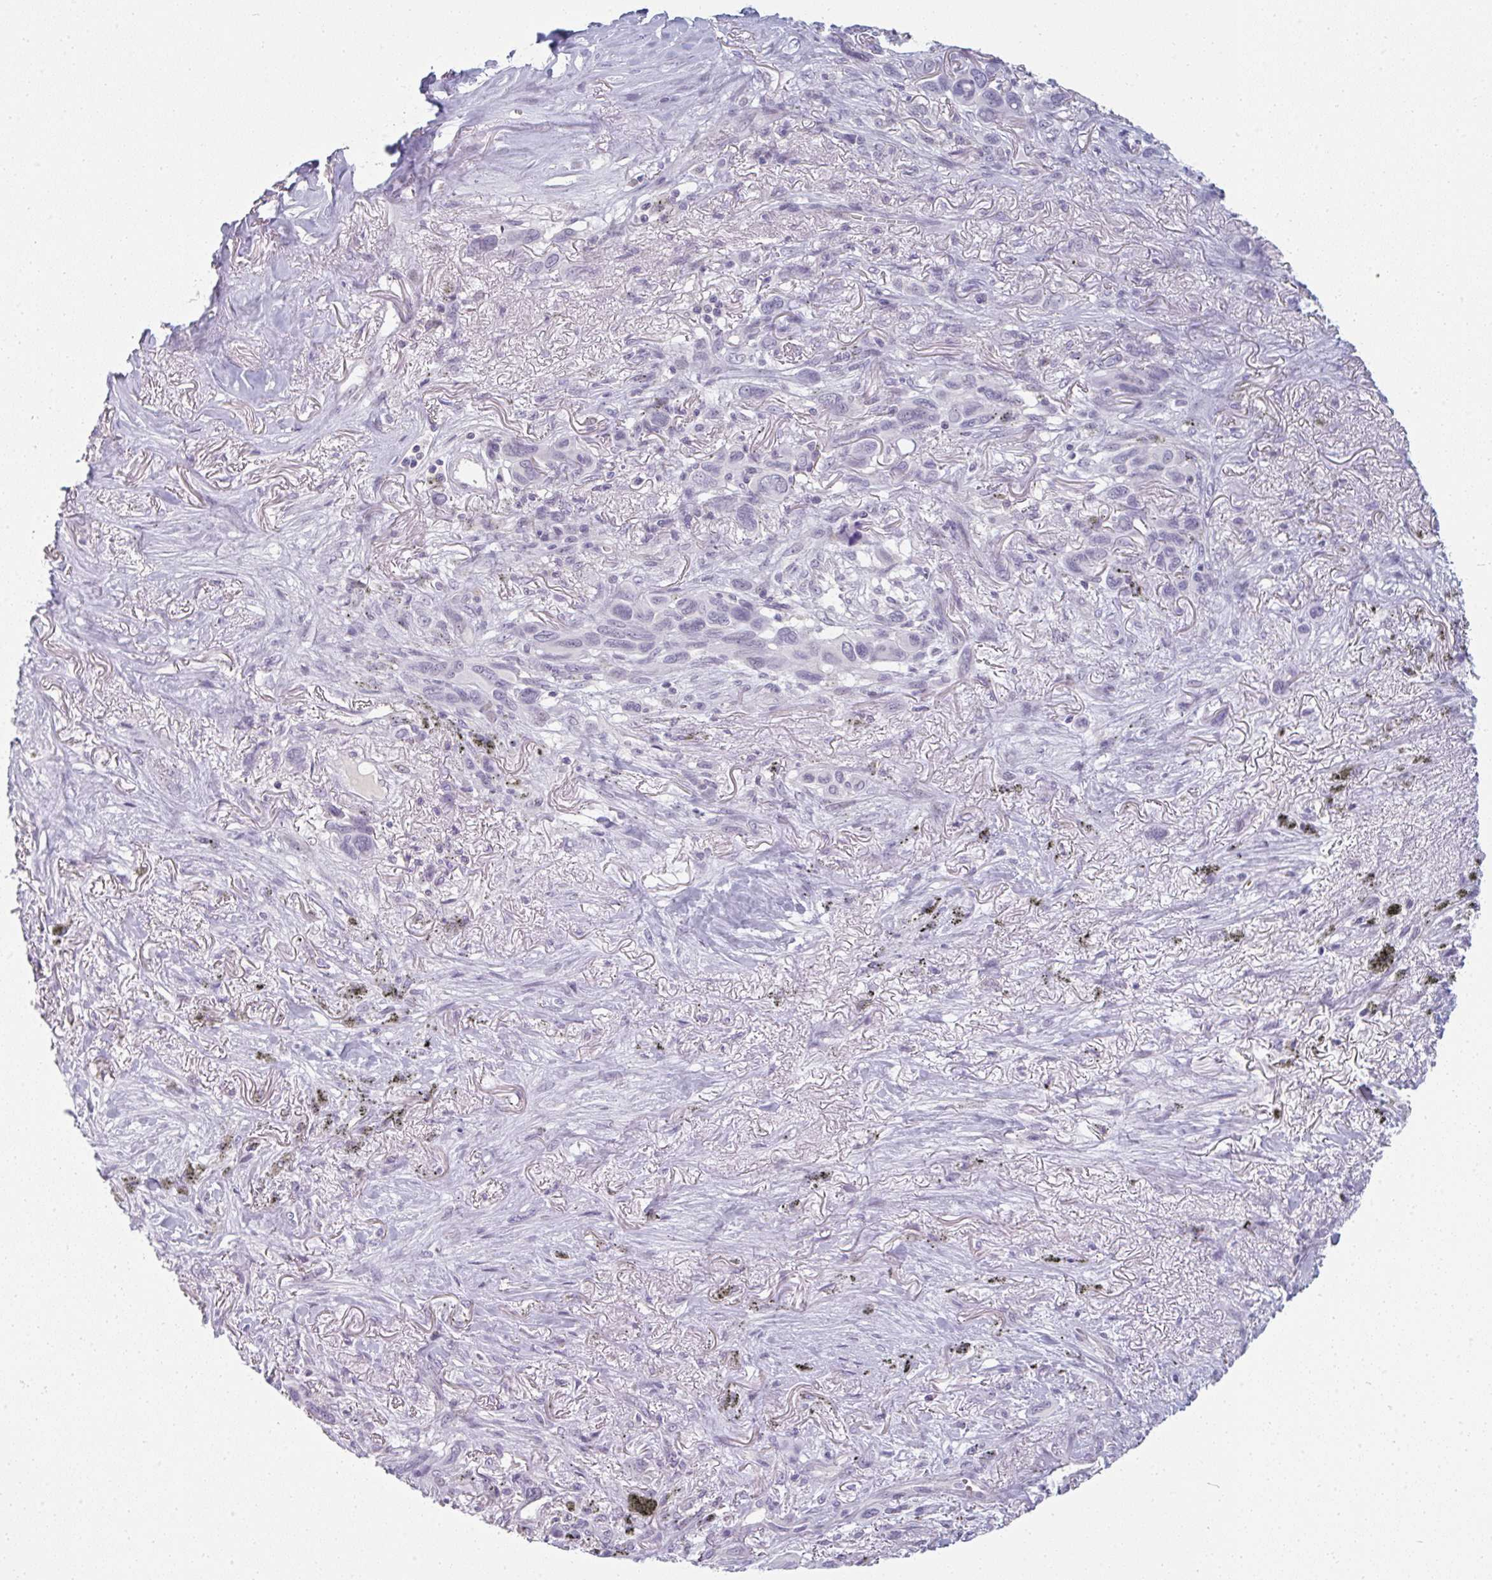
{"staining": {"intensity": "negative", "quantity": "none", "location": "none"}, "tissue": "melanoma", "cell_type": "Tumor cells", "image_type": "cancer", "snomed": [{"axis": "morphology", "description": "Malignant melanoma, Metastatic site"}, {"axis": "topography", "description": "Lung"}], "caption": "Immunohistochemical staining of malignant melanoma (metastatic site) shows no significant expression in tumor cells.", "gene": "PPFIA4", "patient": {"sex": "male", "age": 48}}